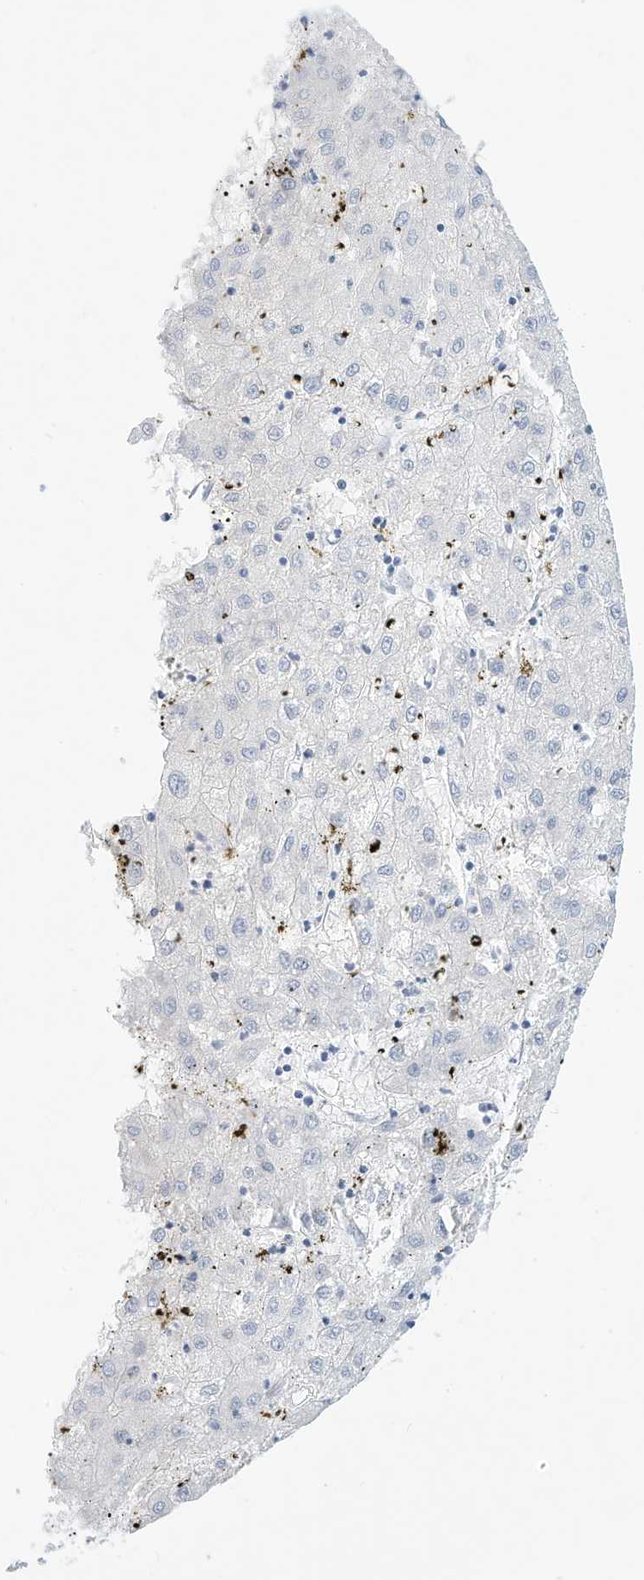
{"staining": {"intensity": "negative", "quantity": "none", "location": "none"}, "tissue": "liver cancer", "cell_type": "Tumor cells", "image_type": "cancer", "snomed": [{"axis": "morphology", "description": "Carcinoma, Hepatocellular, NOS"}, {"axis": "topography", "description": "Liver"}], "caption": "IHC of human liver hepatocellular carcinoma shows no positivity in tumor cells.", "gene": "SPOCD1", "patient": {"sex": "male", "age": 72}}